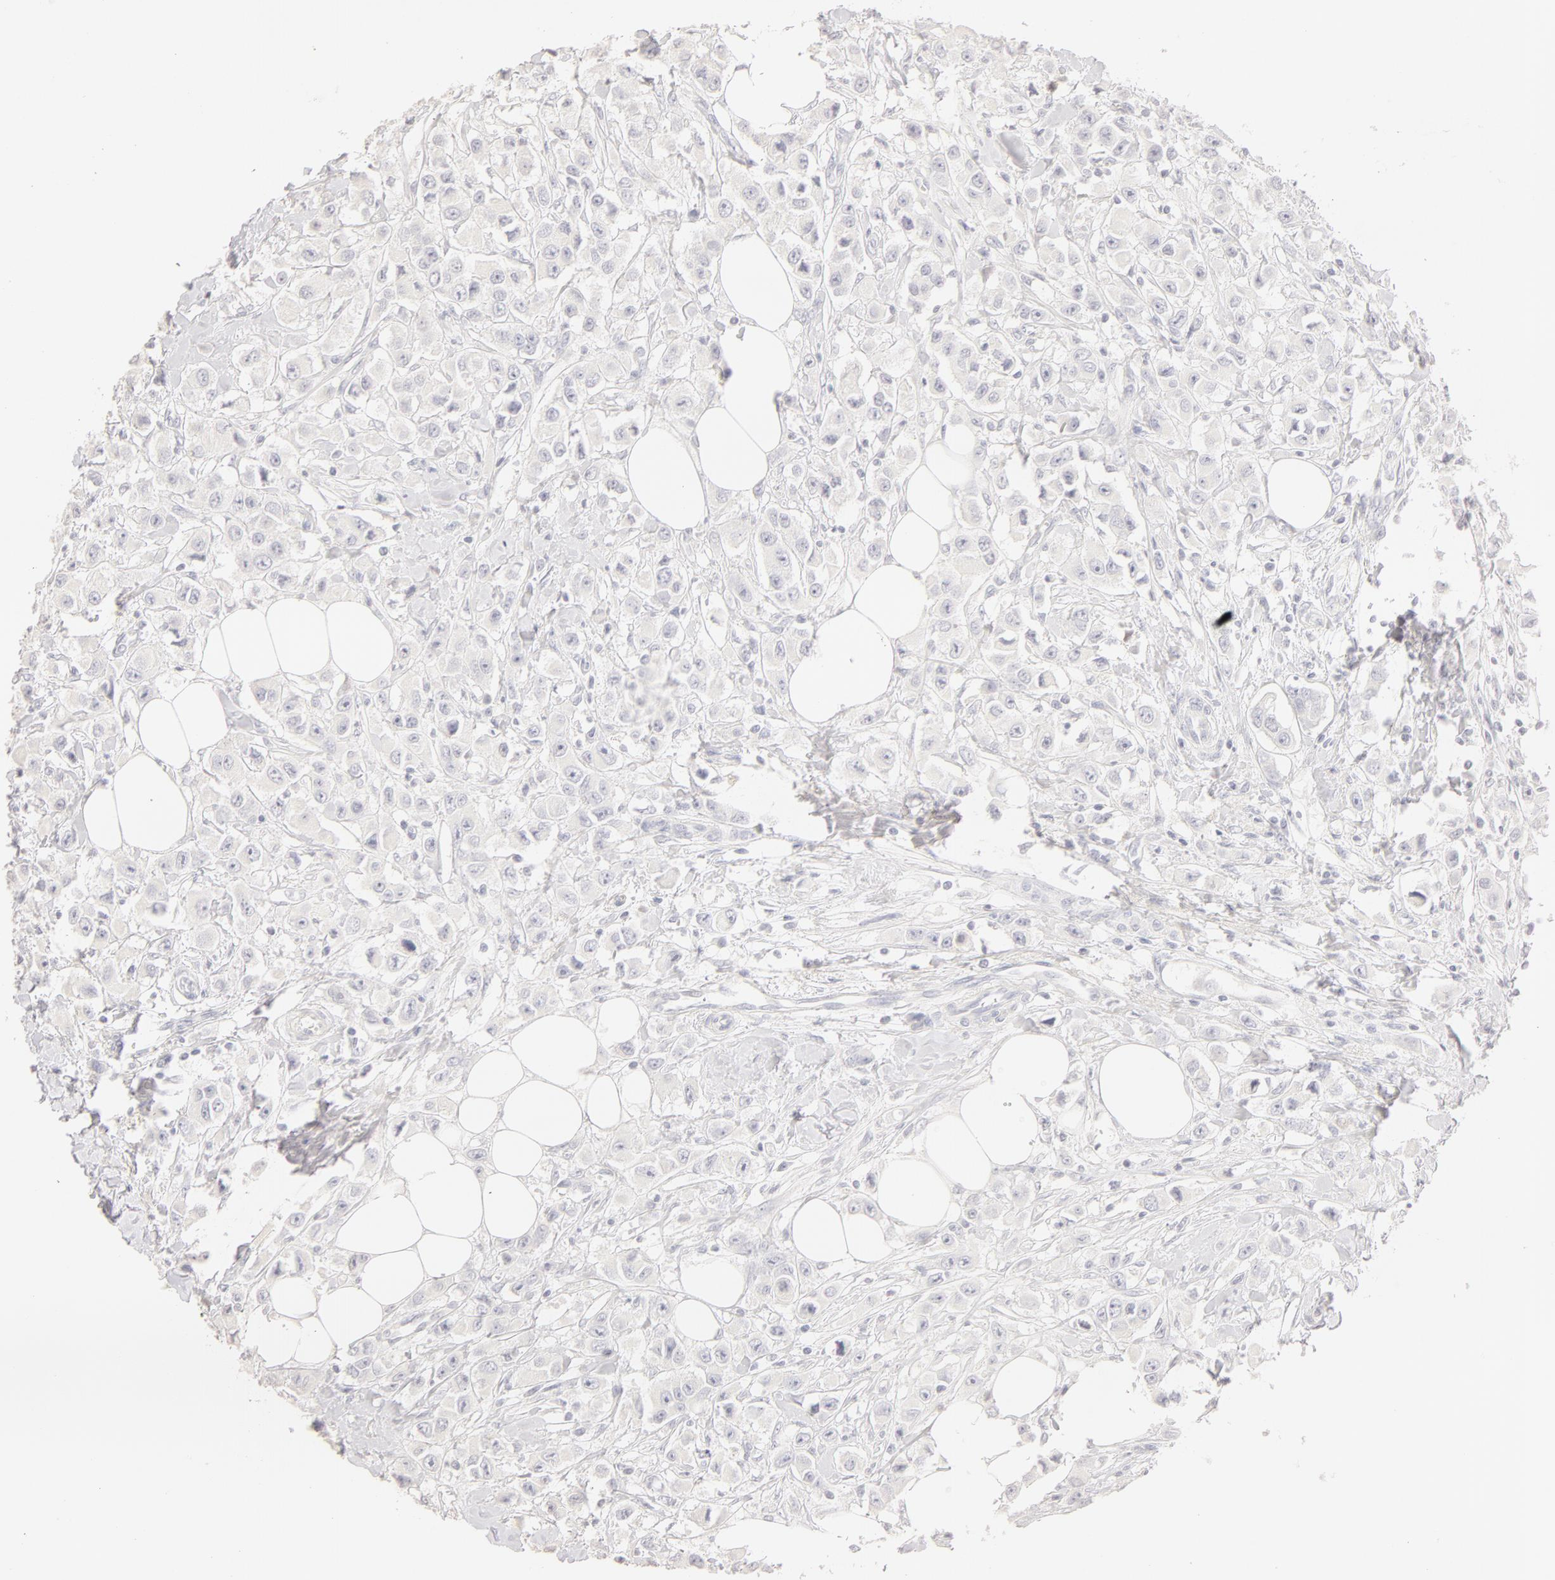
{"staining": {"intensity": "negative", "quantity": "none", "location": "none"}, "tissue": "breast cancer", "cell_type": "Tumor cells", "image_type": "cancer", "snomed": [{"axis": "morphology", "description": "Duct carcinoma"}, {"axis": "topography", "description": "Breast"}], "caption": "An image of human breast cancer is negative for staining in tumor cells.", "gene": "LGALS7B", "patient": {"sex": "female", "age": 58}}